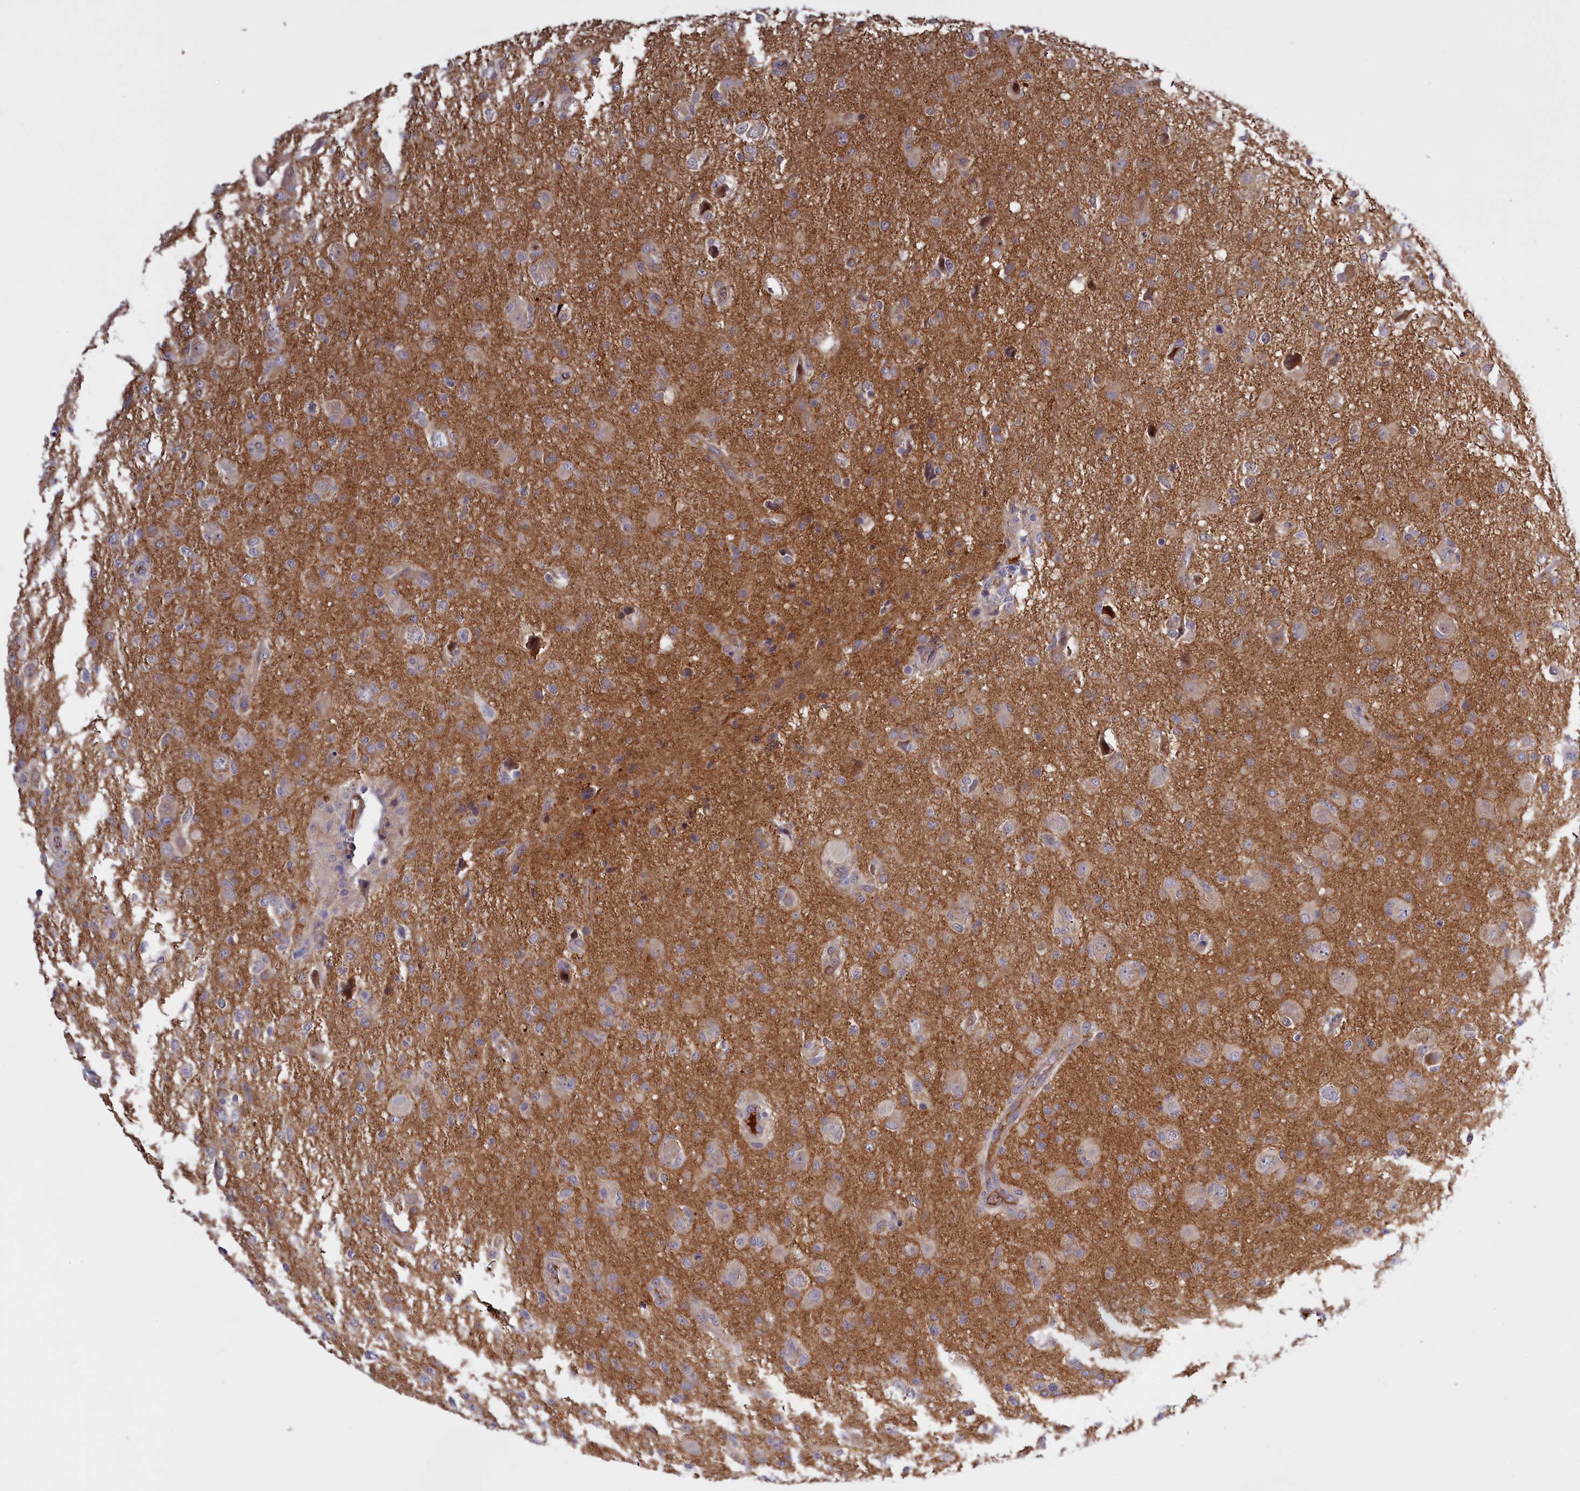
{"staining": {"intensity": "negative", "quantity": "none", "location": "none"}, "tissue": "glioma", "cell_type": "Tumor cells", "image_type": "cancer", "snomed": [{"axis": "morphology", "description": "Glioma, malignant, High grade"}, {"axis": "topography", "description": "Brain"}], "caption": "Immunohistochemical staining of human glioma reveals no significant staining in tumor cells.", "gene": "RRAD", "patient": {"sex": "female", "age": 57}}